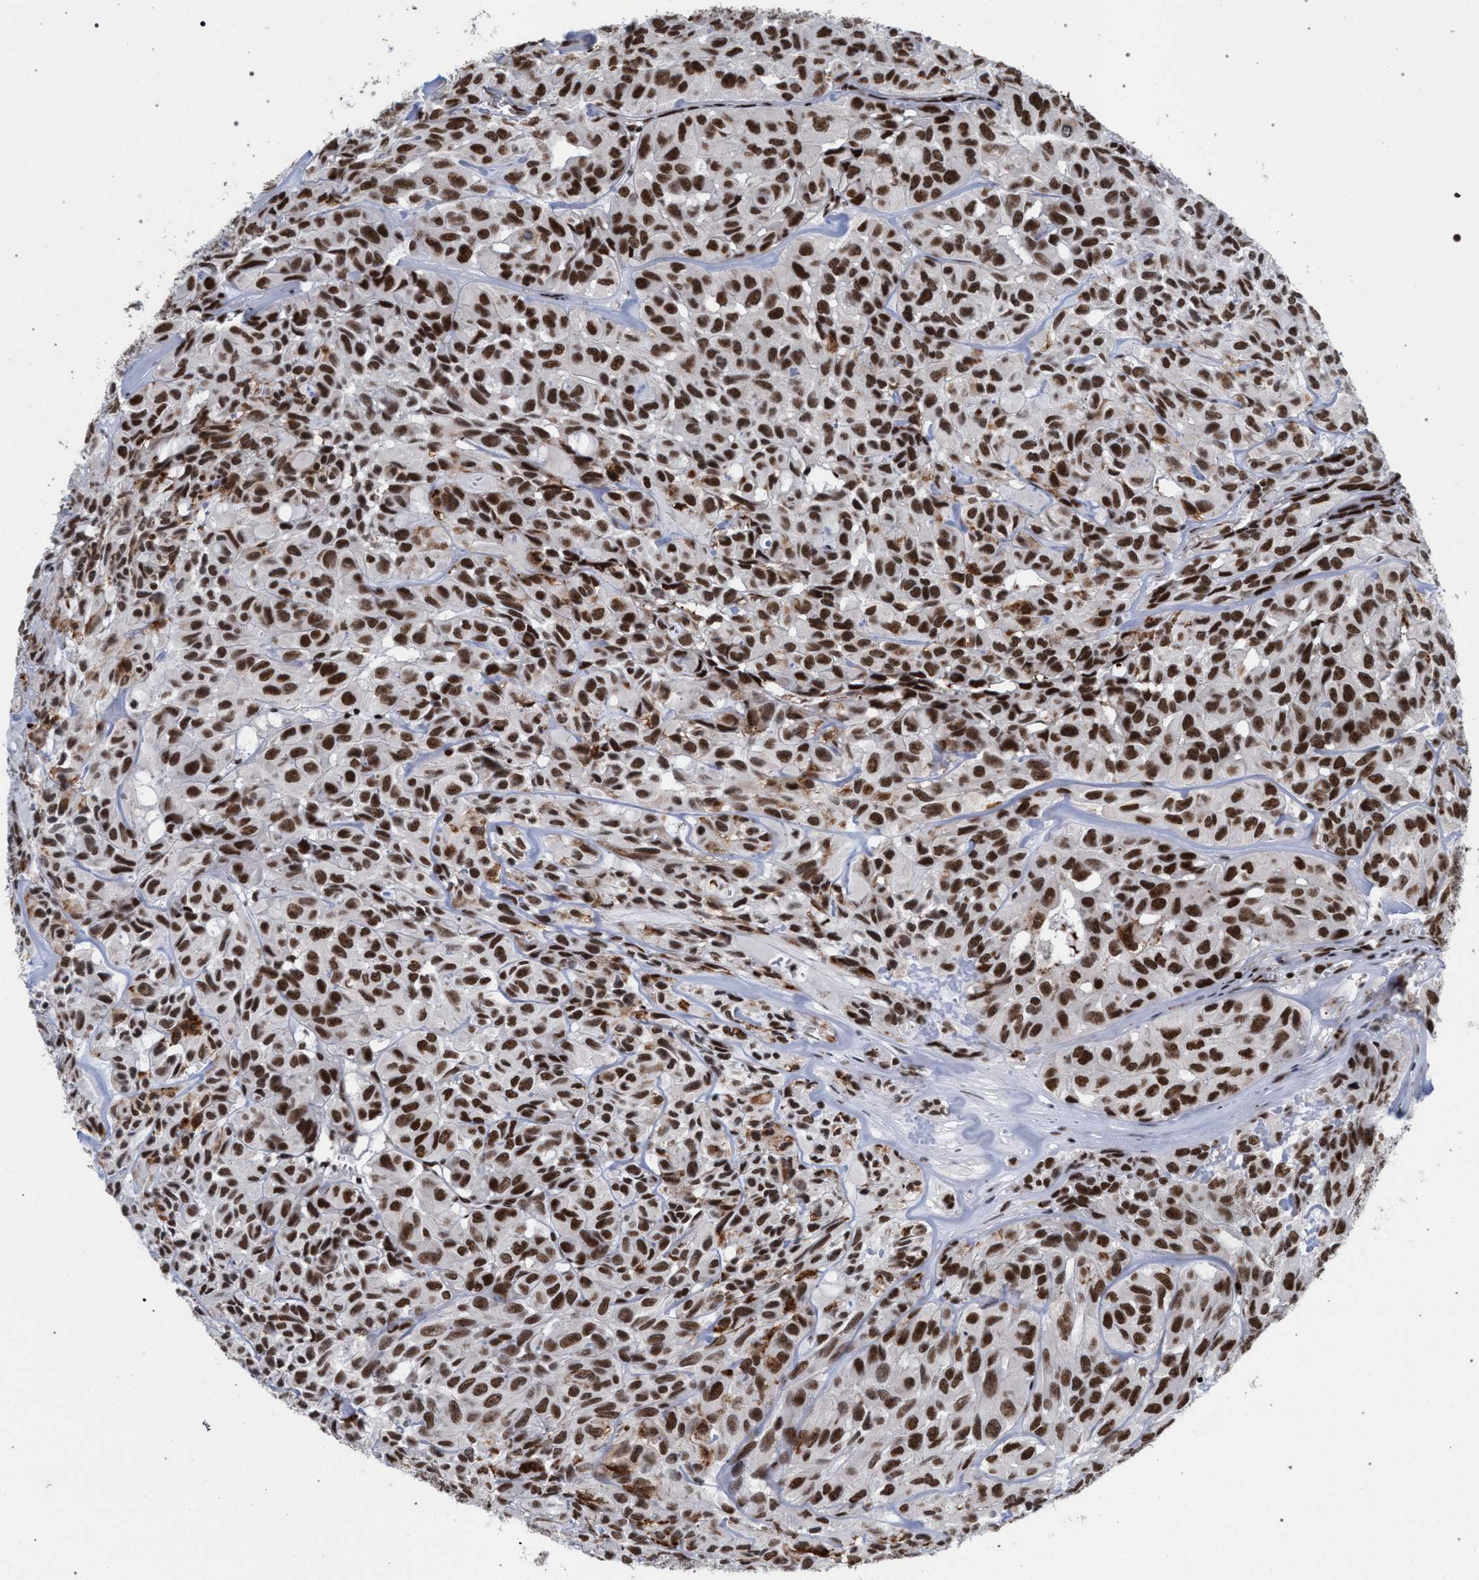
{"staining": {"intensity": "strong", "quantity": ">75%", "location": "nuclear"}, "tissue": "head and neck cancer", "cell_type": "Tumor cells", "image_type": "cancer", "snomed": [{"axis": "morphology", "description": "Adenocarcinoma, NOS"}, {"axis": "topography", "description": "Salivary gland, NOS"}, {"axis": "topography", "description": "Head-Neck"}], "caption": "DAB immunohistochemical staining of head and neck cancer reveals strong nuclear protein staining in about >75% of tumor cells.", "gene": "SCAF4", "patient": {"sex": "female", "age": 76}}